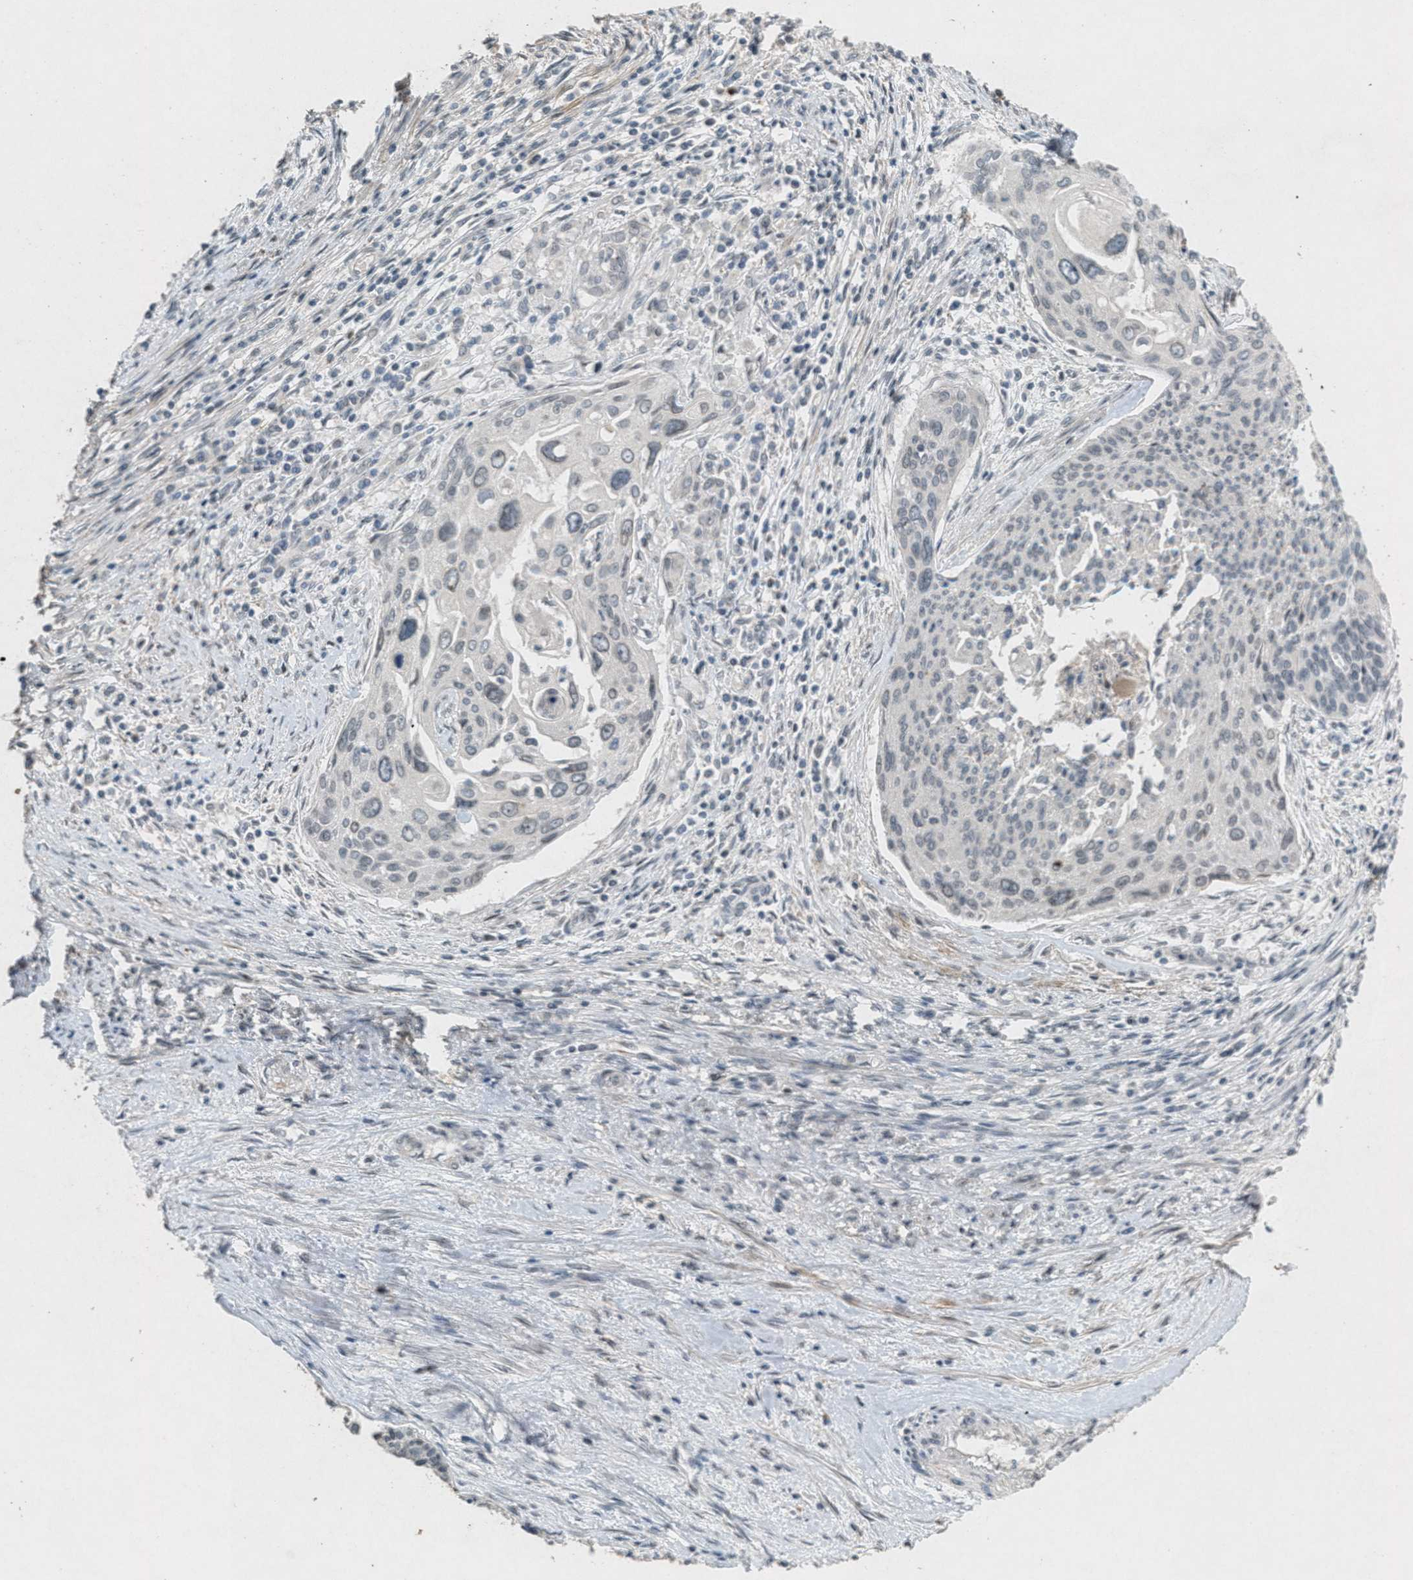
{"staining": {"intensity": "negative", "quantity": "none", "location": "none"}, "tissue": "cervical cancer", "cell_type": "Tumor cells", "image_type": "cancer", "snomed": [{"axis": "morphology", "description": "Squamous cell carcinoma, NOS"}, {"axis": "topography", "description": "Cervix"}], "caption": "This is a histopathology image of immunohistochemistry (IHC) staining of squamous cell carcinoma (cervical), which shows no positivity in tumor cells.", "gene": "ABHD6", "patient": {"sex": "female", "age": 55}}